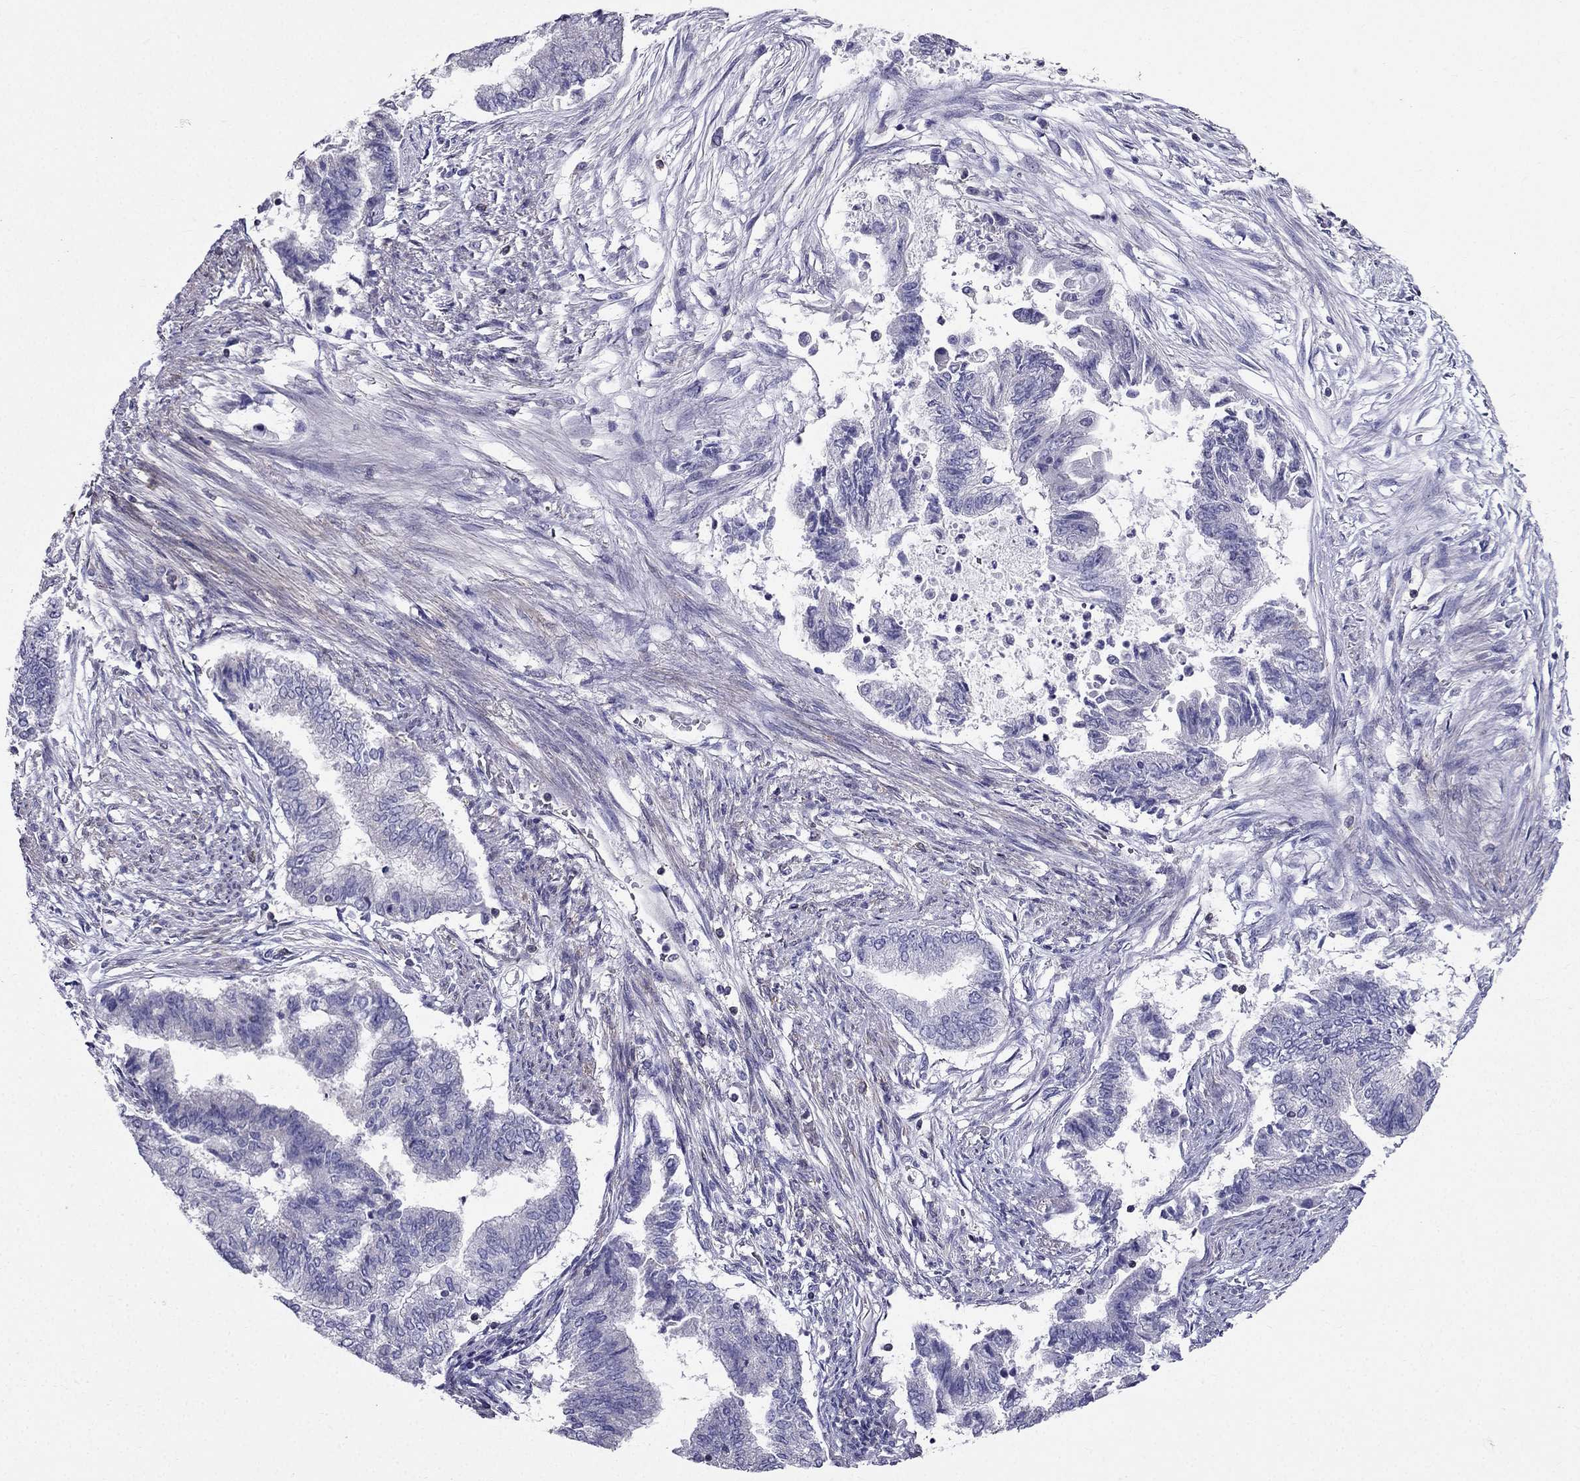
{"staining": {"intensity": "negative", "quantity": "none", "location": "none"}, "tissue": "endometrial cancer", "cell_type": "Tumor cells", "image_type": "cancer", "snomed": [{"axis": "morphology", "description": "Adenocarcinoma, NOS"}, {"axis": "topography", "description": "Endometrium"}], "caption": "A micrograph of endometrial adenocarcinoma stained for a protein displays no brown staining in tumor cells. The staining is performed using DAB (3,3'-diaminobenzidine) brown chromogen with nuclei counter-stained in using hematoxylin.", "gene": "AAK1", "patient": {"sex": "female", "age": 65}}